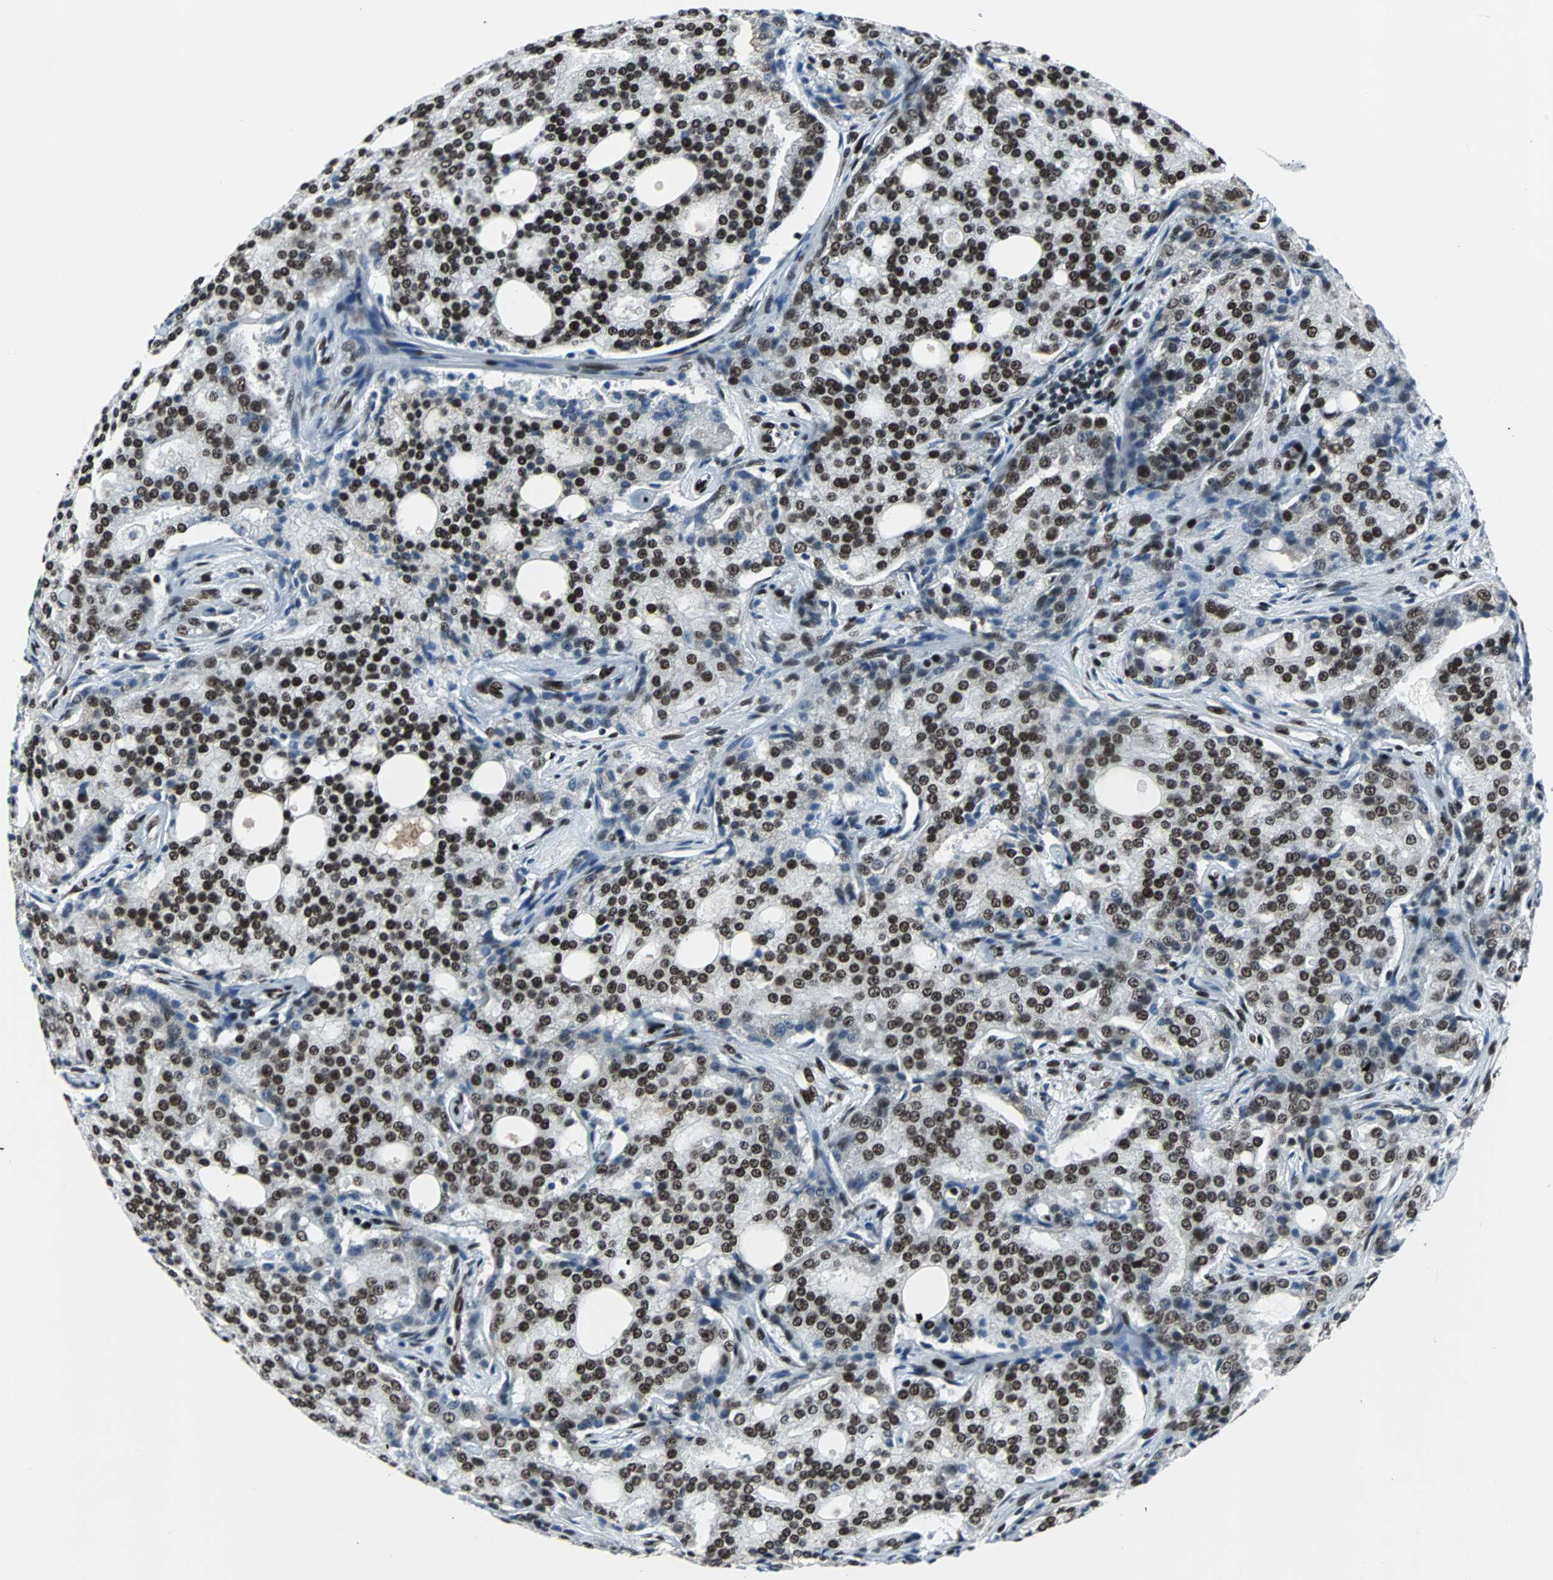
{"staining": {"intensity": "strong", "quantity": ">75%", "location": "nuclear"}, "tissue": "prostate cancer", "cell_type": "Tumor cells", "image_type": "cancer", "snomed": [{"axis": "morphology", "description": "Adenocarcinoma, High grade"}, {"axis": "topography", "description": "Prostate"}], "caption": "There is high levels of strong nuclear positivity in tumor cells of prostate cancer (adenocarcinoma (high-grade)), as demonstrated by immunohistochemical staining (brown color).", "gene": "MEF2D", "patient": {"sex": "male", "age": 72}}